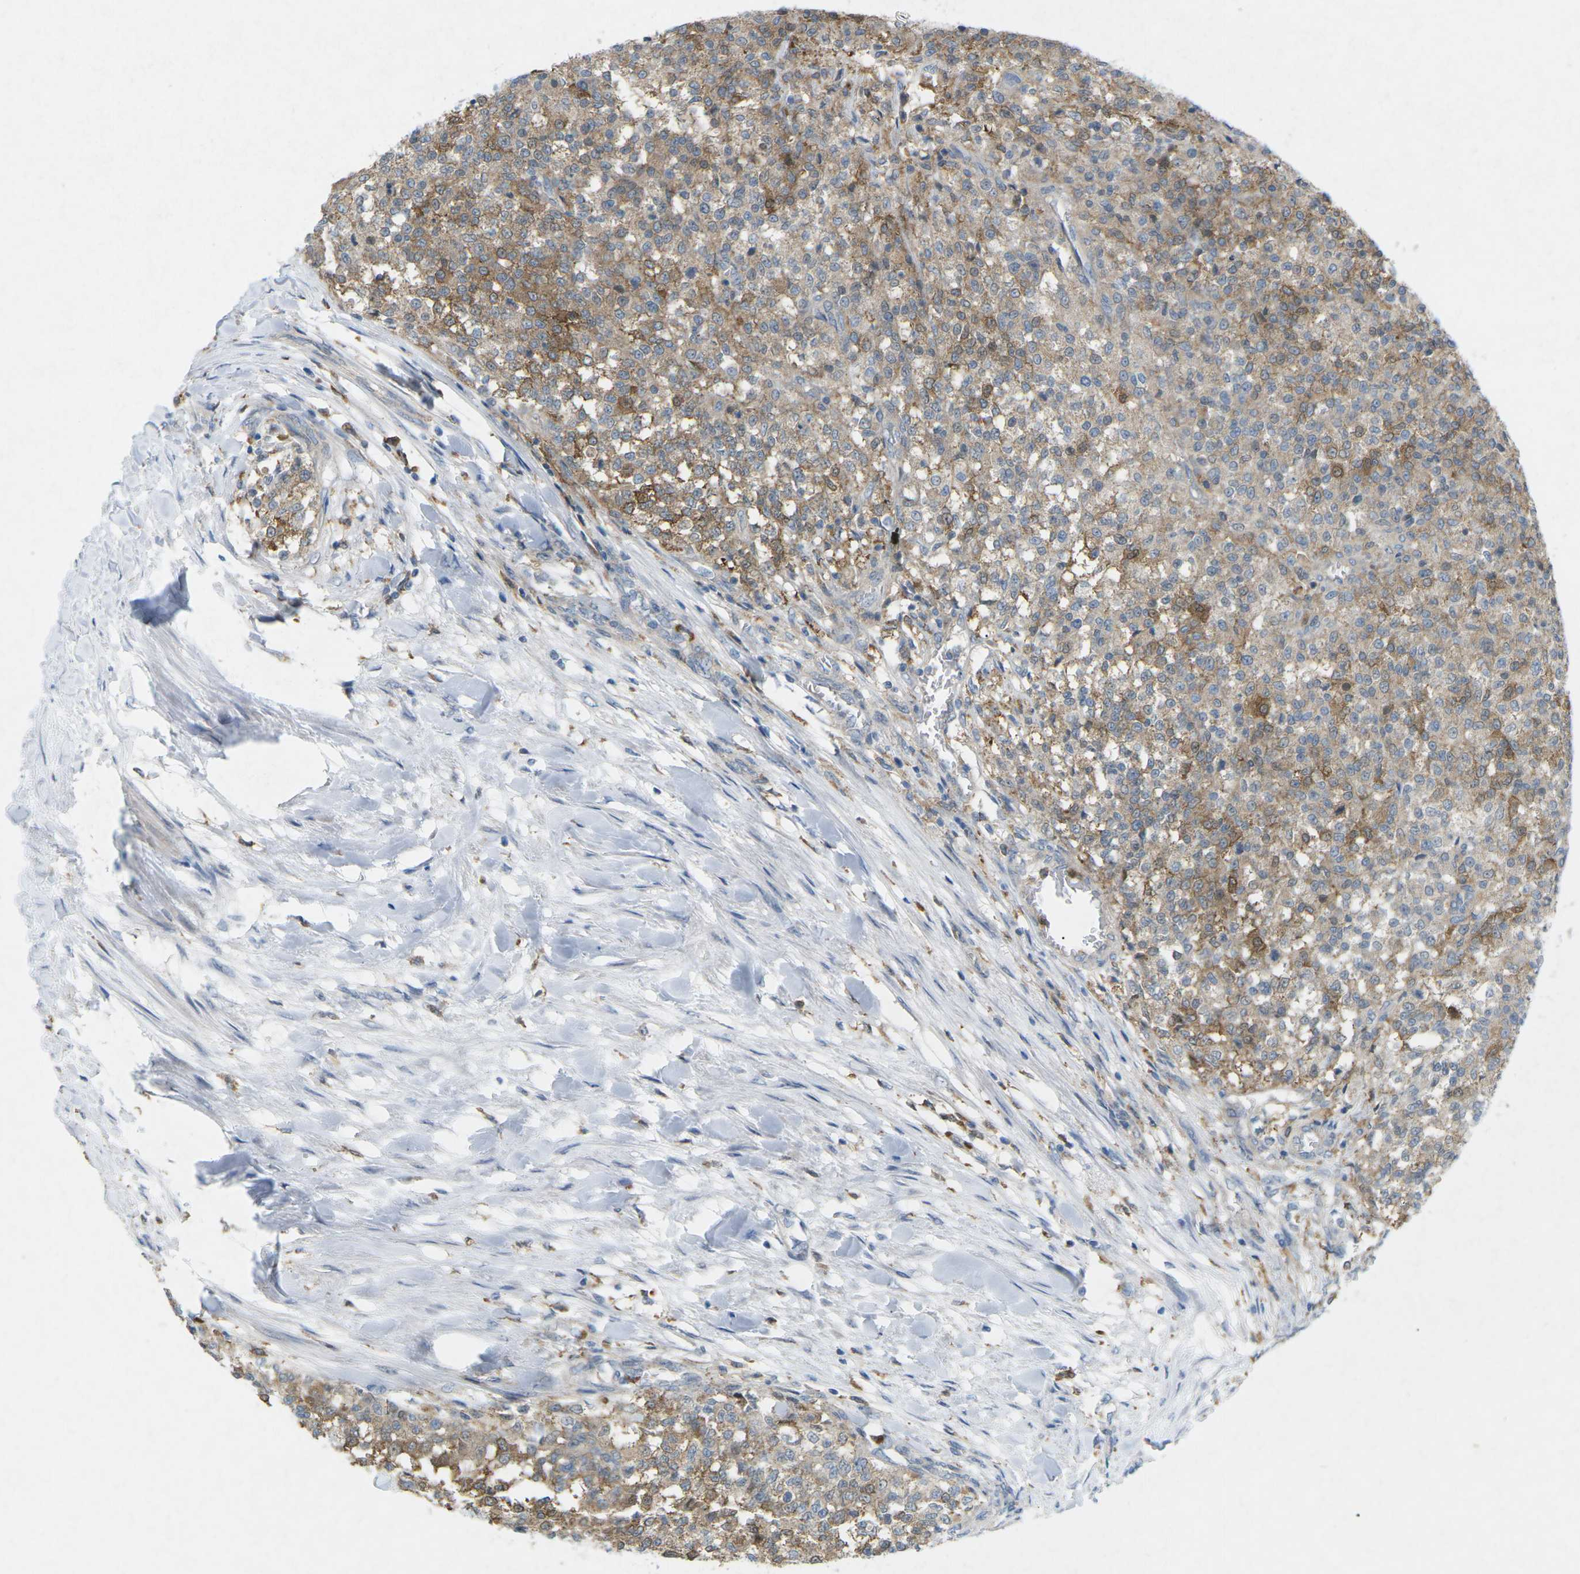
{"staining": {"intensity": "moderate", "quantity": ">75%", "location": "cytoplasmic/membranous"}, "tissue": "testis cancer", "cell_type": "Tumor cells", "image_type": "cancer", "snomed": [{"axis": "morphology", "description": "Seminoma, NOS"}, {"axis": "topography", "description": "Testis"}], "caption": "Immunohistochemical staining of human testis cancer reveals medium levels of moderate cytoplasmic/membranous positivity in about >75% of tumor cells.", "gene": "STK11", "patient": {"sex": "male", "age": 59}}